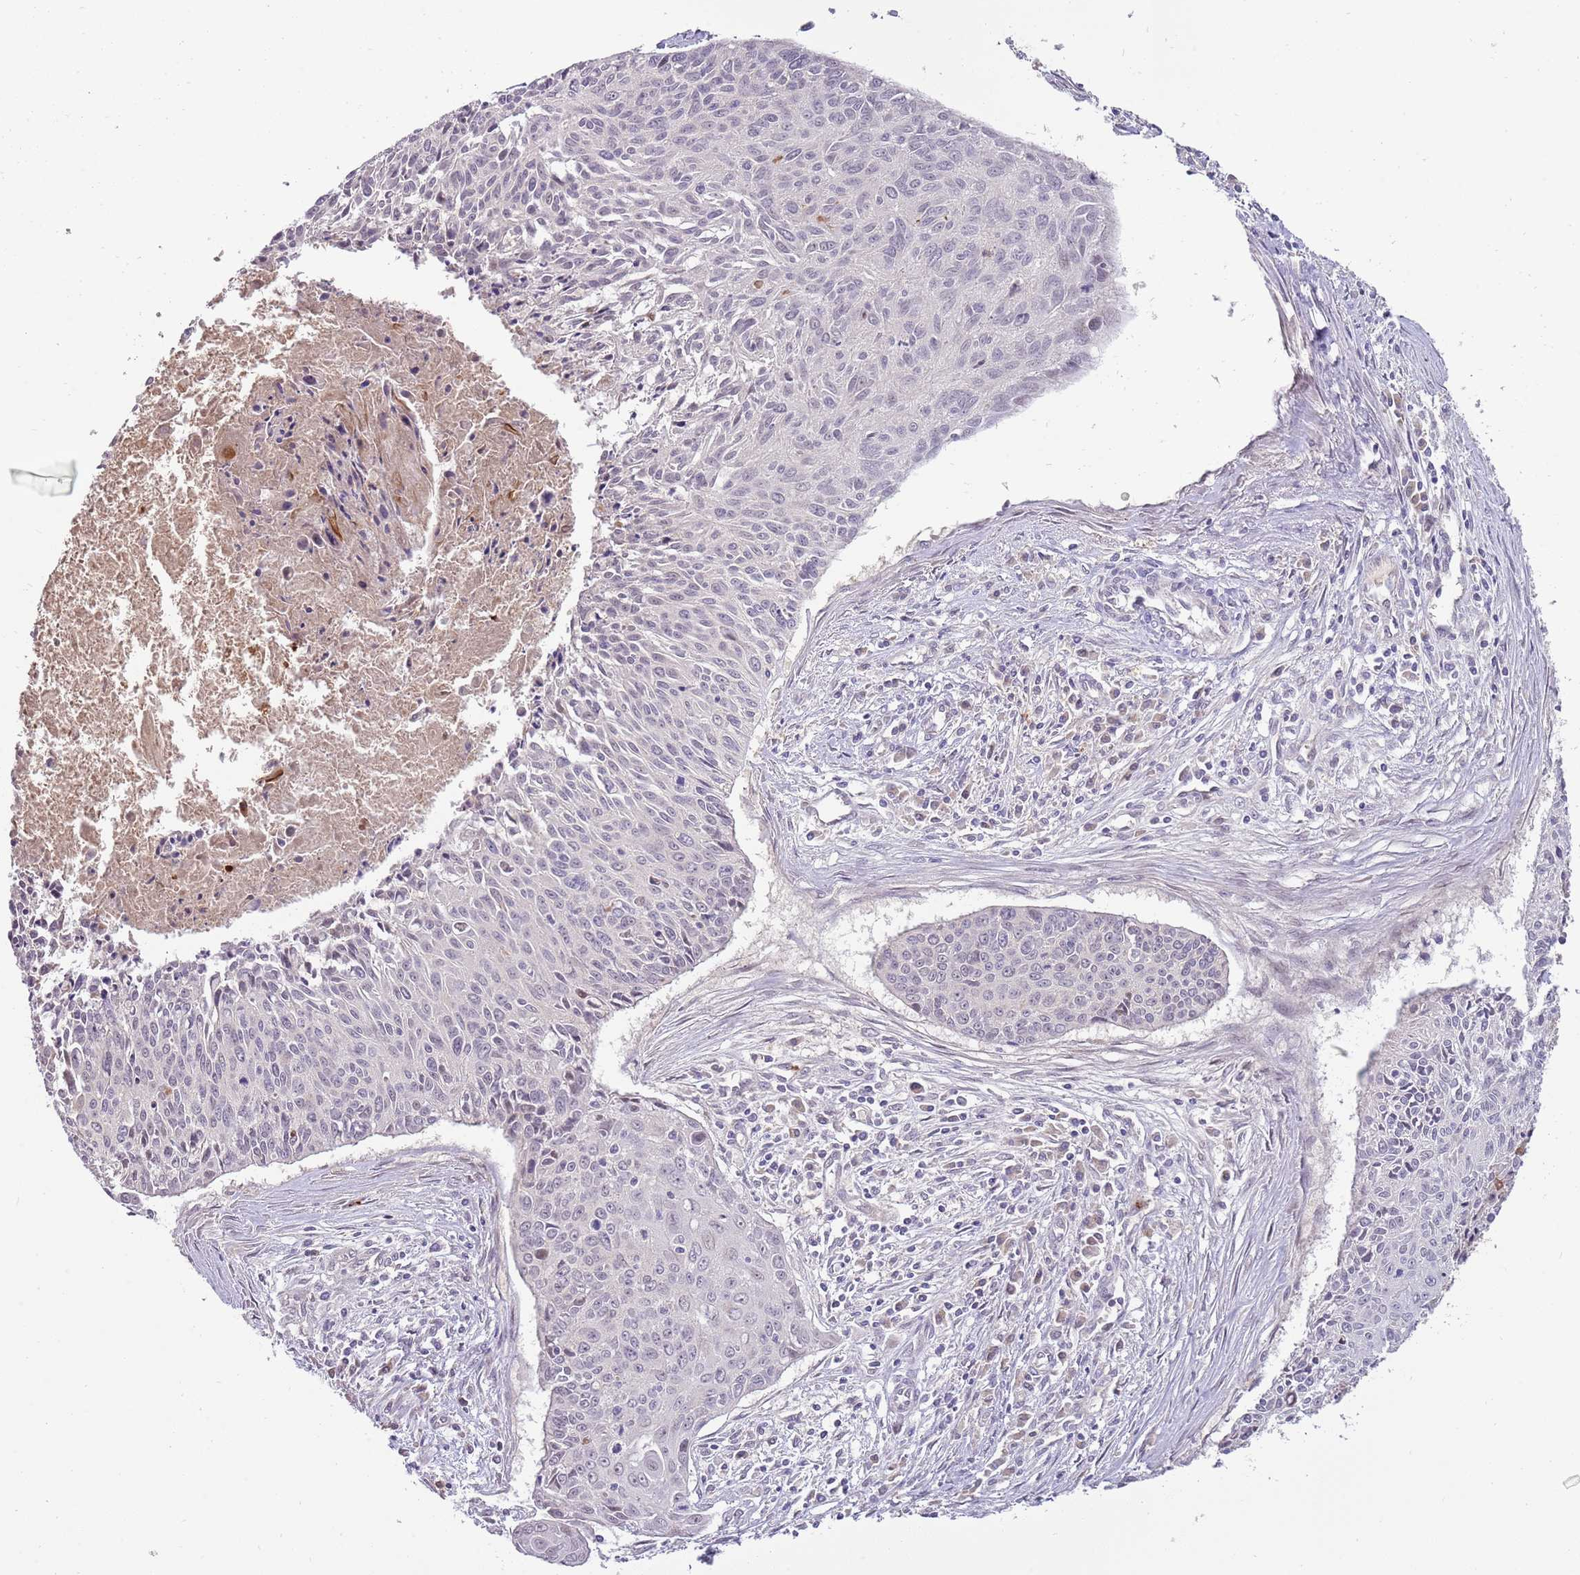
{"staining": {"intensity": "negative", "quantity": "none", "location": "none"}, "tissue": "cervical cancer", "cell_type": "Tumor cells", "image_type": "cancer", "snomed": [{"axis": "morphology", "description": "Squamous cell carcinoma, NOS"}, {"axis": "topography", "description": "Cervix"}], "caption": "Immunohistochemistry (IHC) histopathology image of neoplastic tissue: squamous cell carcinoma (cervical) stained with DAB displays no significant protein expression in tumor cells. (DAB IHC, high magnification).", "gene": "NBPF6", "patient": {"sex": "female", "age": 55}}